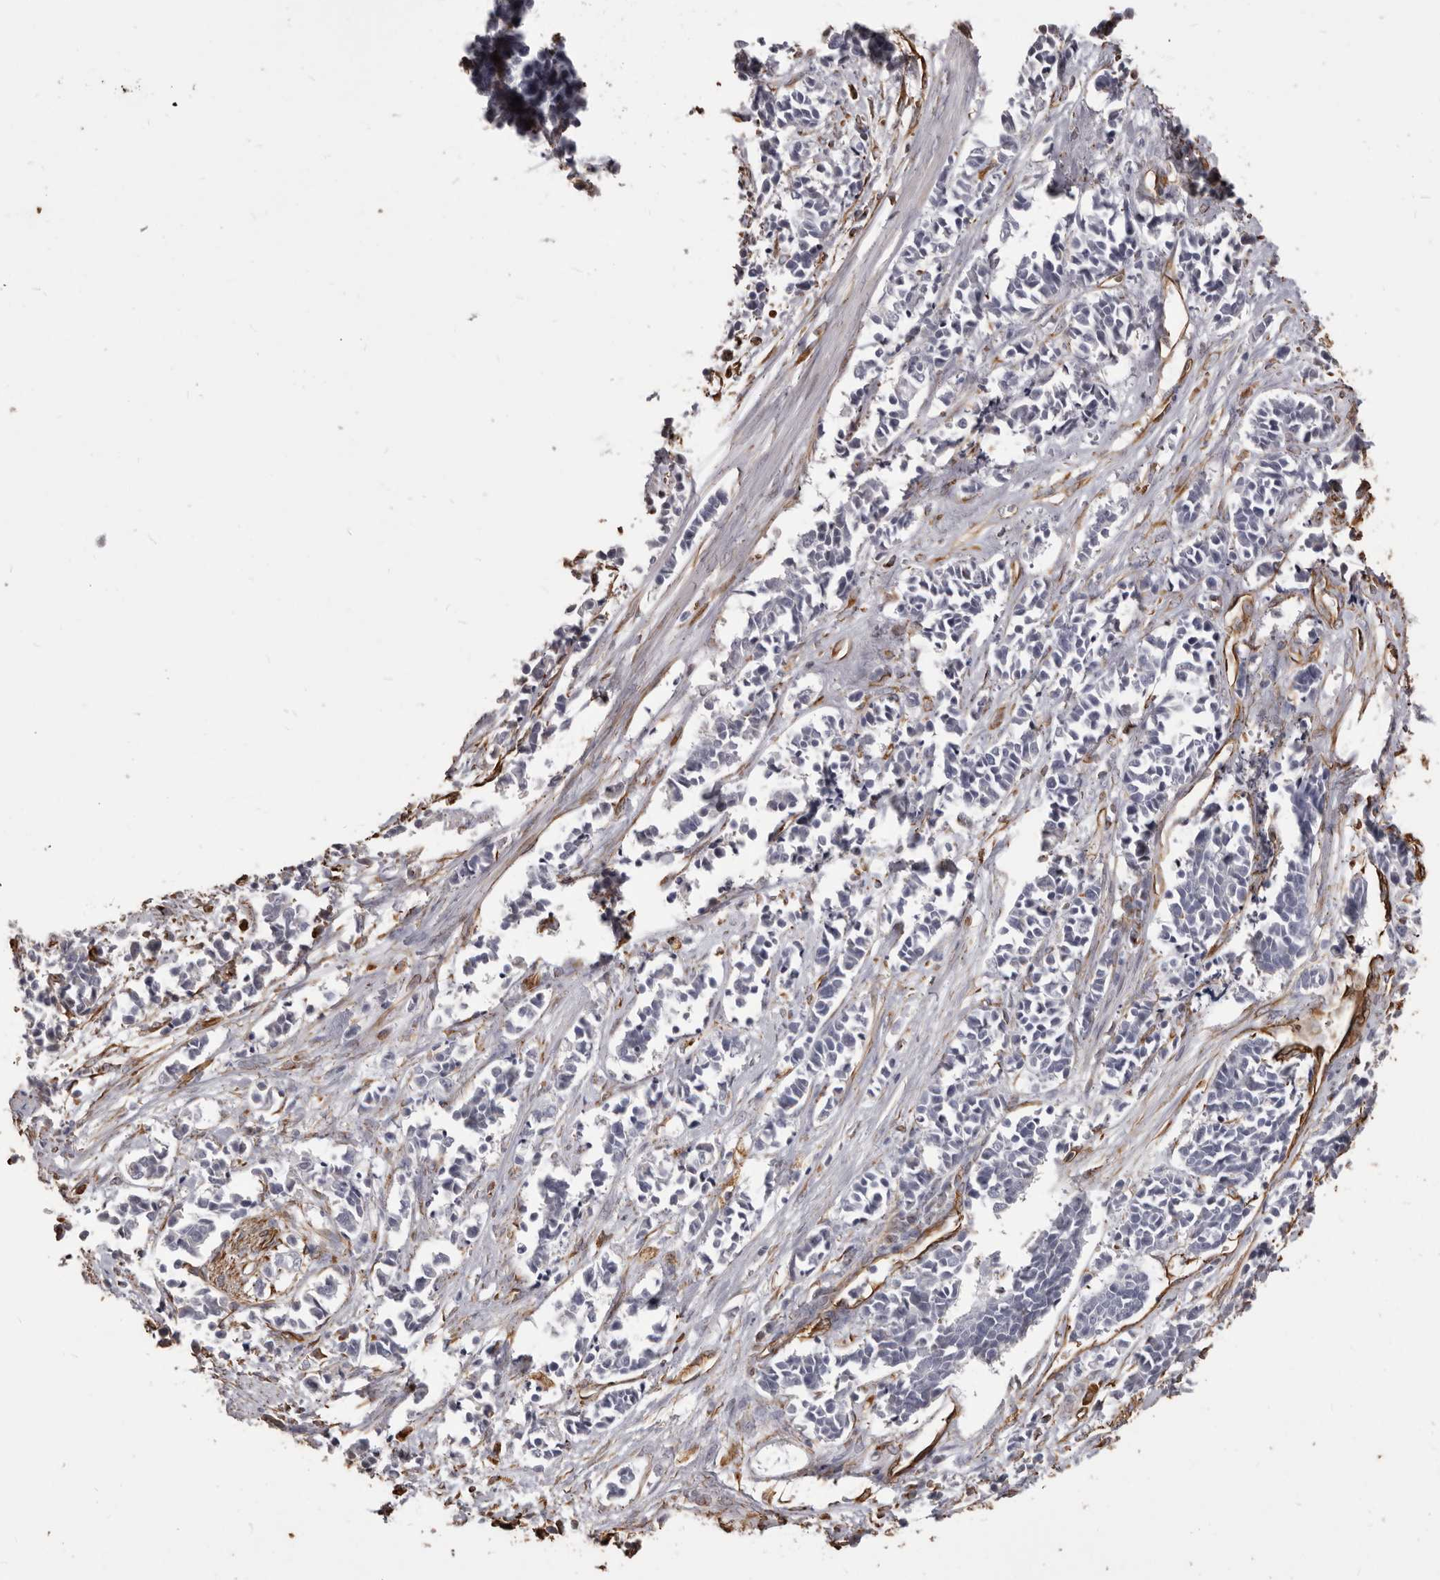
{"staining": {"intensity": "negative", "quantity": "none", "location": "none"}, "tissue": "cervical cancer", "cell_type": "Tumor cells", "image_type": "cancer", "snomed": [{"axis": "morphology", "description": "Normal tissue, NOS"}, {"axis": "morphology", "description": "Squamous cell carcinoma, NOS"}, {"axis": "topography", "description": "Cervix"}], "caption": "High power microscopy photomicrograph of an immunohistochemistry photomicrograph of cervical squamous cell carcinoma, revealing no significant positivity in tumor cells.", "gene": "MTURN", "patient": {"sex": "female", "age": 35}}